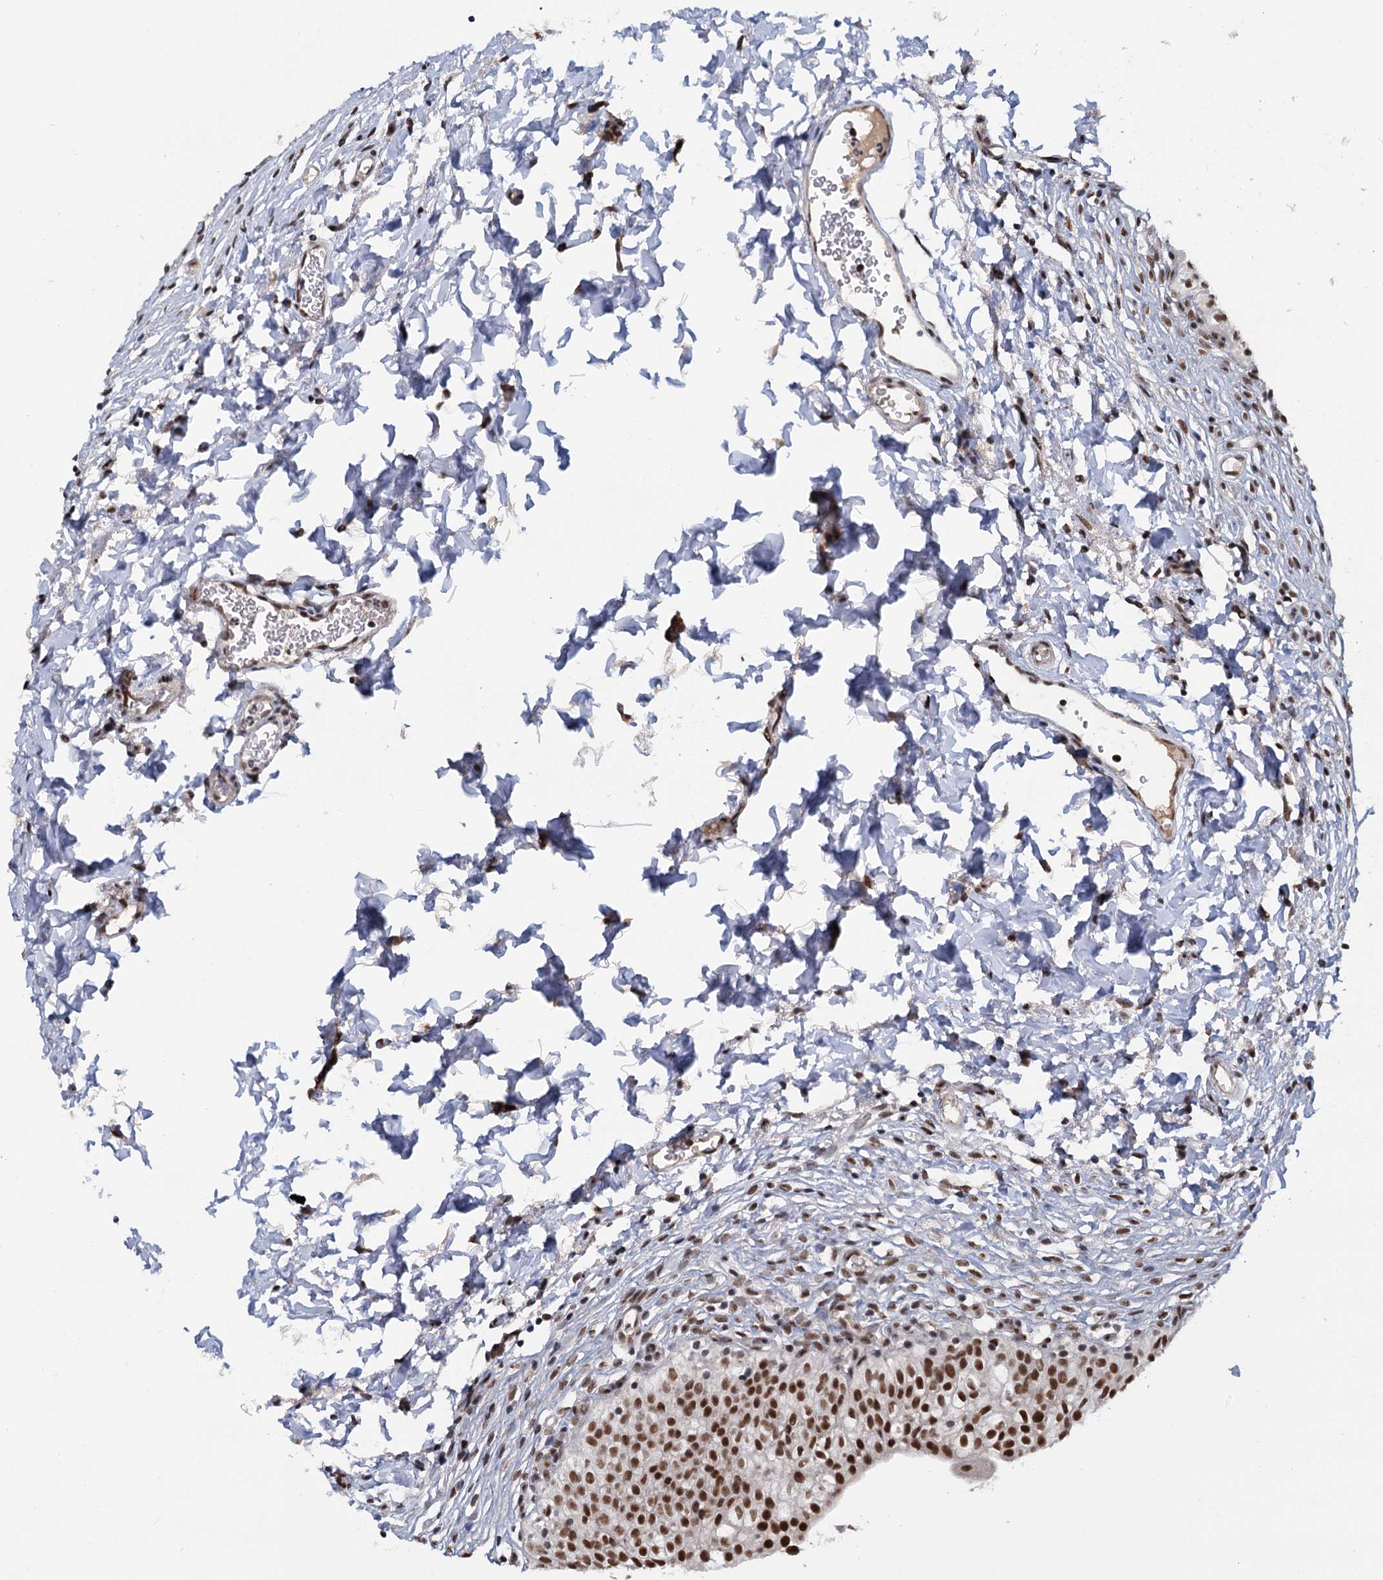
{"staining": {"intensity": "strong", "quantity": ">75%", "location": "nuclear"}, "tissue": "urinary bladder", "cell_type": "Urothelial cells", "image_type": "normal", "snomed": [{"axis": "morphology", "description": "Normal tissue, NOS"}, {"axis": "topography", "description": "Urinary bladder"}], "caption": "An immunohistochemistry micrograph of normal tissue is shown. Protein staining in brown labels strong nuclear positivity in urinary bladder within urothelial cells.", "gene": "WBP4", "patient": {"sex": "male", "age": 55}}